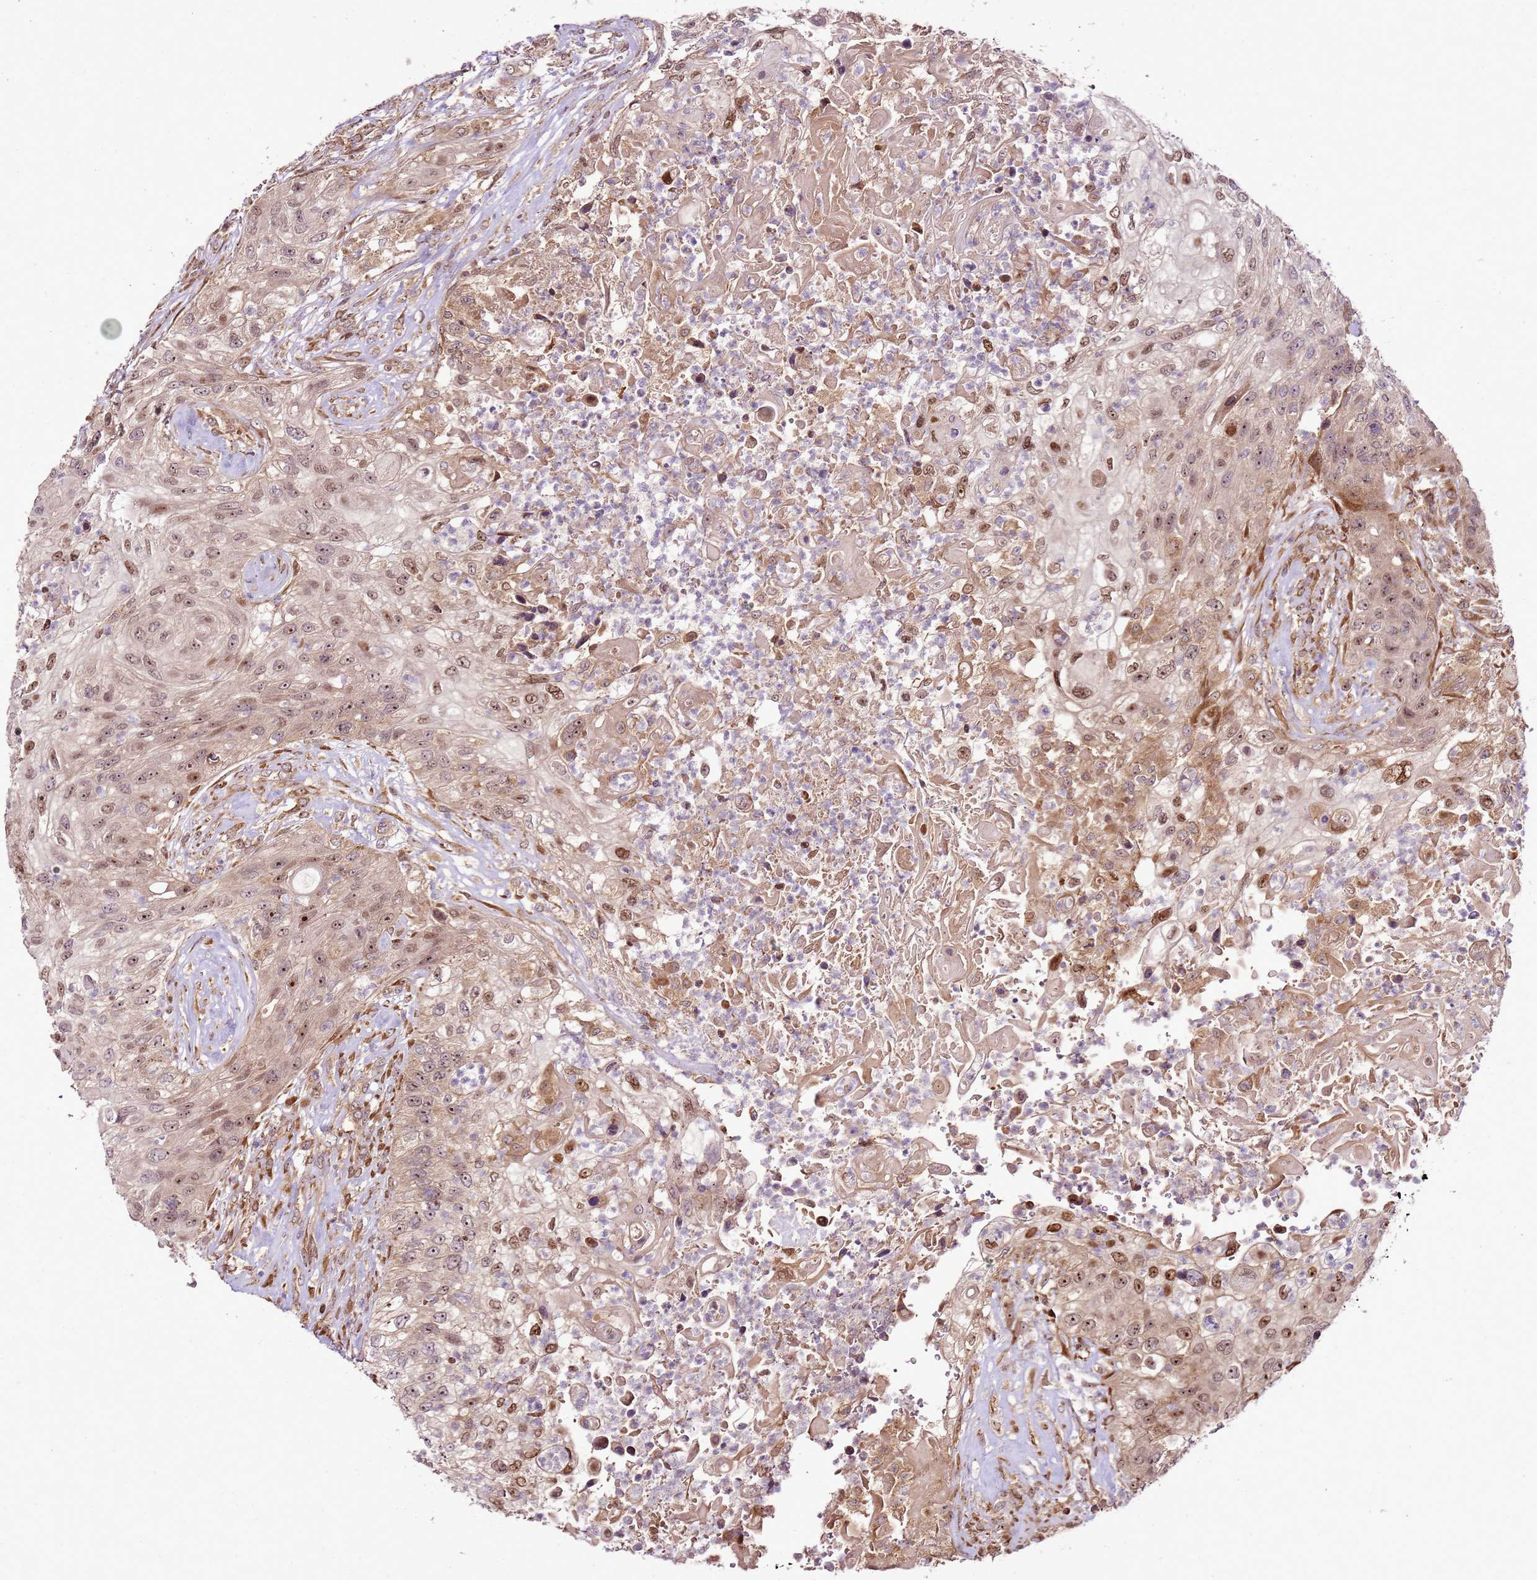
{"staining": {"intensity": "moderate", "quantity": ">75%", "location": "nuclear"}, "tissue": "urothelial cancer", "cell_type": "Tumor cells", "image_type": "cancer", "snomed": [{"axis": "morphology", "description": "Urothelial carcinoma, High grade"}, {"axis": "topography", "description": "Urinary bladder"}], "caption": "A medium amount of moderate nuclear staining is identified in about >75% of tumor cells in urothelial cancer tissue.", "gene": "RASA3", "patient": {"sex": "female", "age": 60}}